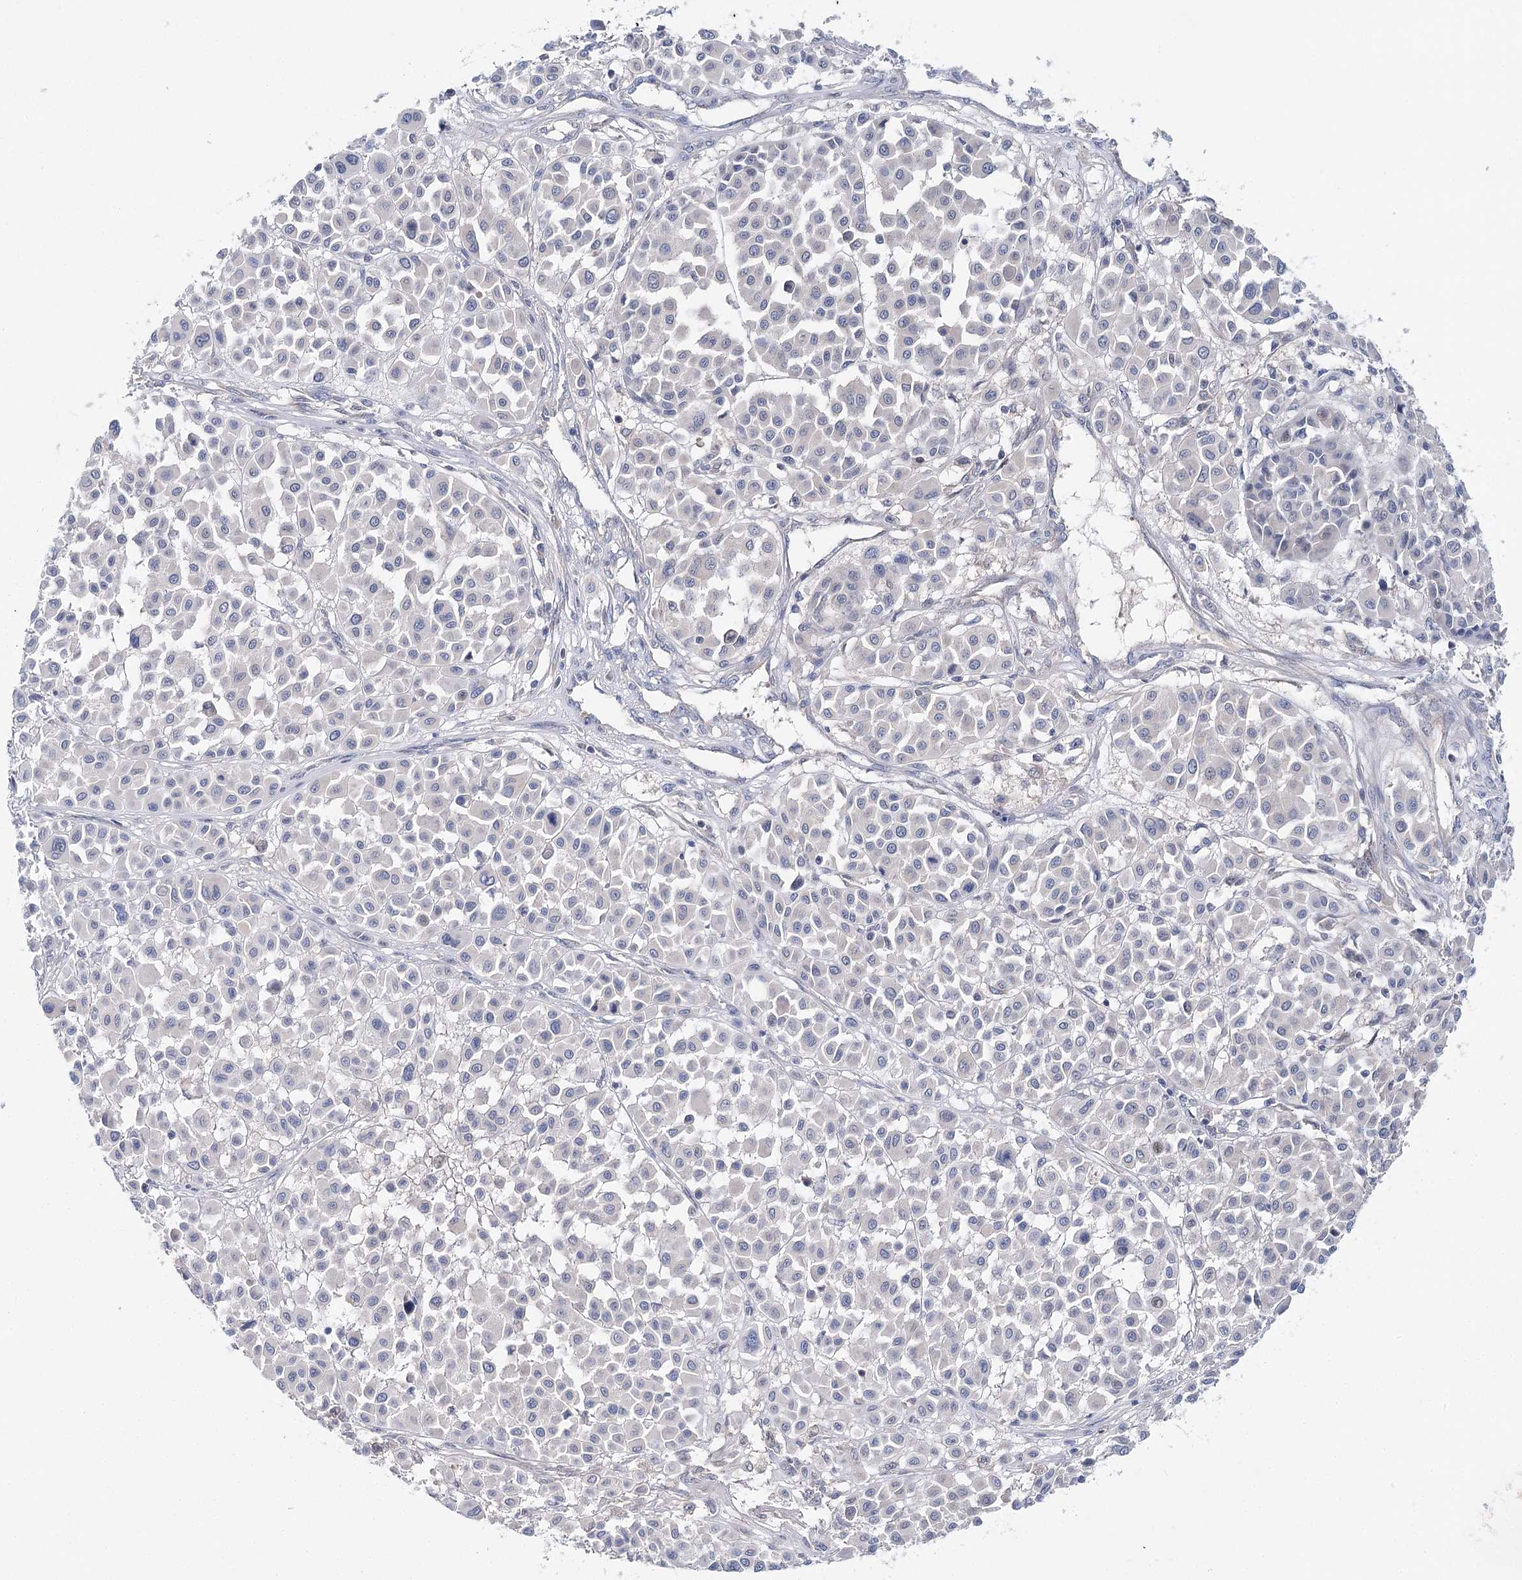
{"staining": {"intensity": "negative", "quantity": "none", "location": "none"}, "tissue": "melanoma", "cell_type": "Tumor cells", "image_type": "cancer", "snomed": [{"axis": "morphology", "description": "Malignant melanoma, Metastatic site"}, {"axis": "topography", "description": "Soft tissue"}], "caption": "Malignant melanoma (metastatic site) was stained to show a protein in brown. There is no significant expression in tumor cells. The staining was performed using DAB (3,3'-diaminobenzidine) to visualize the protein expression in brown, while the nuclei were stained in blue with hematoxylin (Magnification: 20x).", "gene": "LRRC14B", "patient": {"sex": "male", "age": 41}}